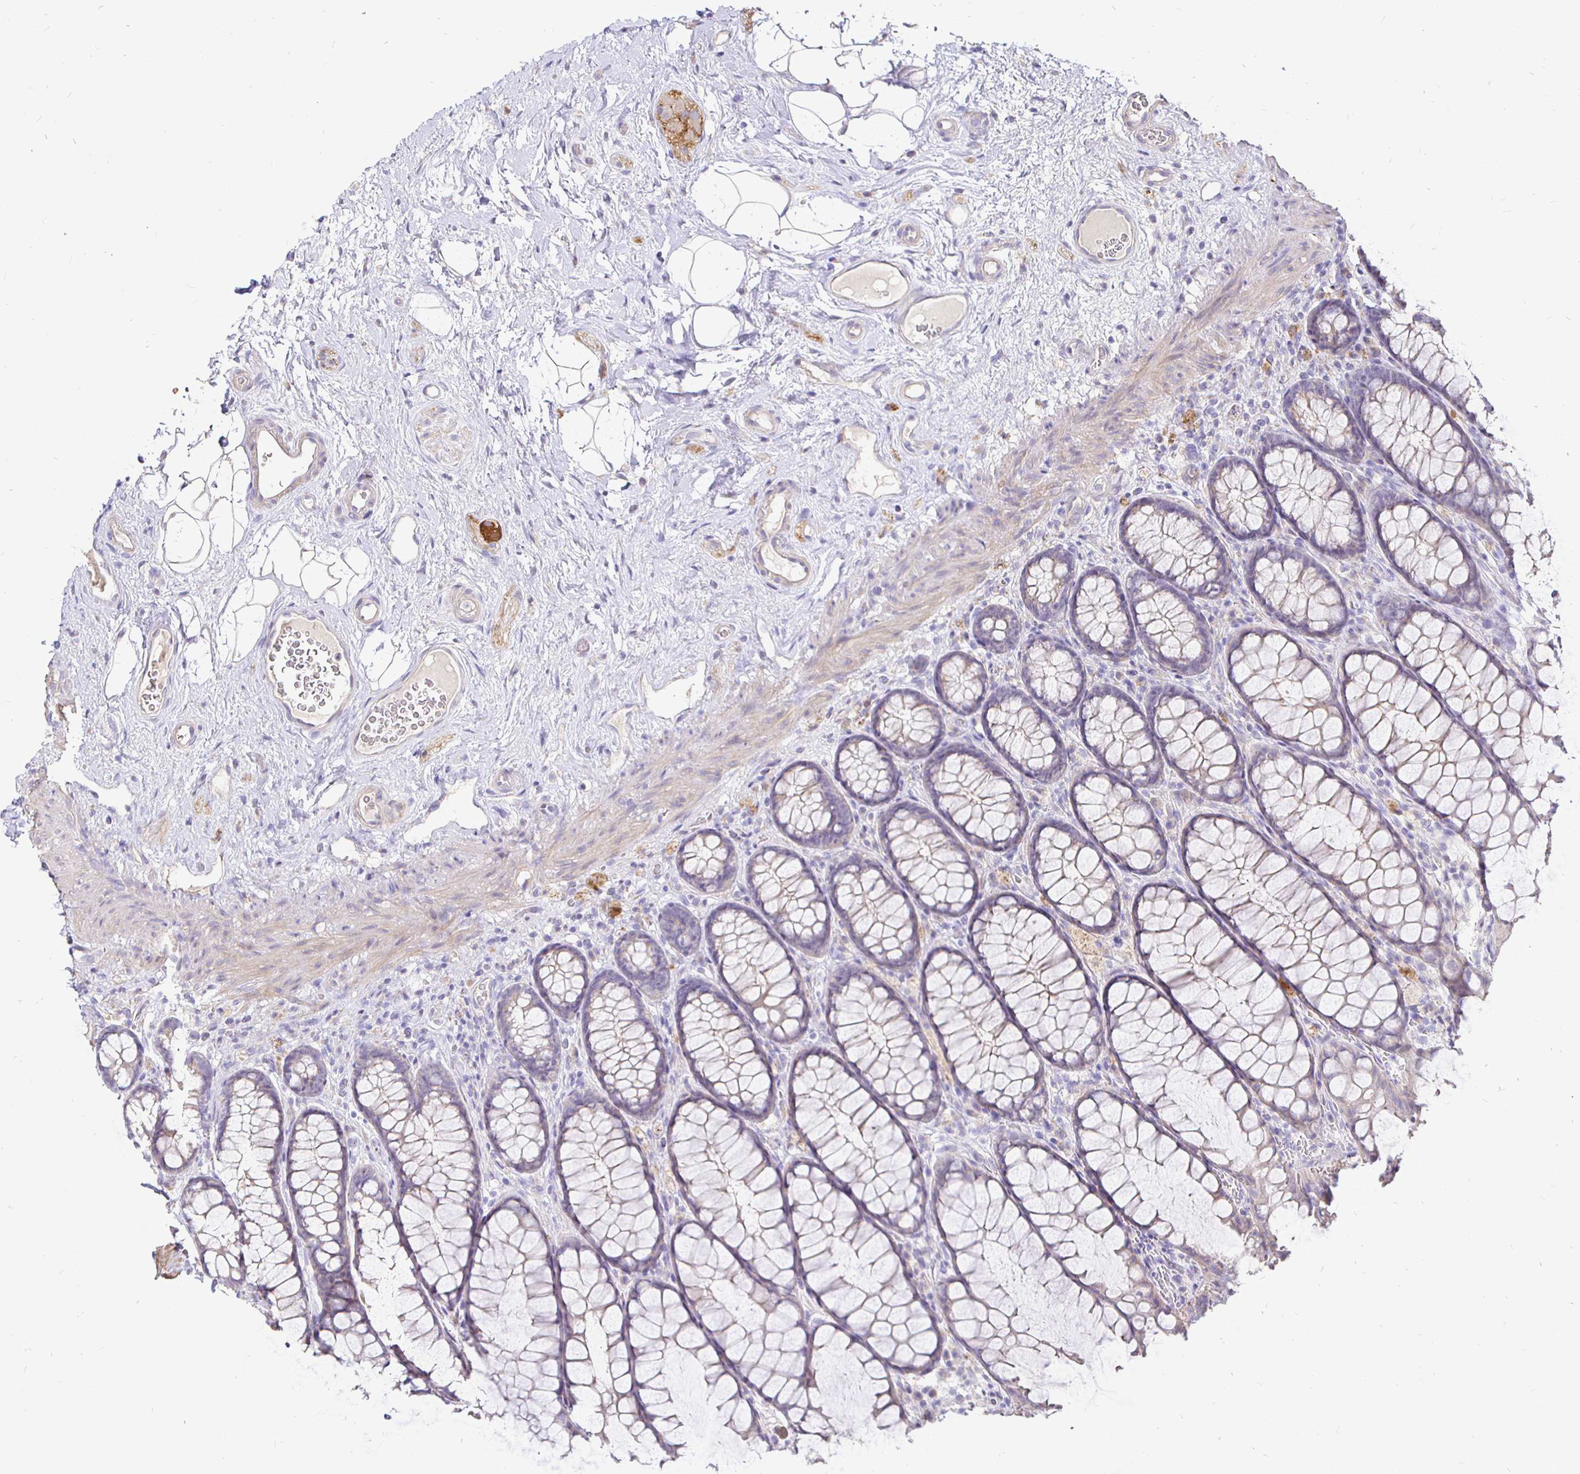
{"staining": {"intensity": "weak", "quantity": "<25%", "location": "cytoplasmic/membranous"}, "tissue": "rectum", "cell_type": "Glandular cells", "image_type": "normal", "snomed": [{"axis": "morphology", "description": "Normal tissue, NOS"}, {"axis": "topography", "description": "Rectum"}], "caption": "Rectum stained for a protein using IHC reveals no positivity glandular cells.", "gene": "NECAB1", "patient": {"sex": "female", "age": 67}}